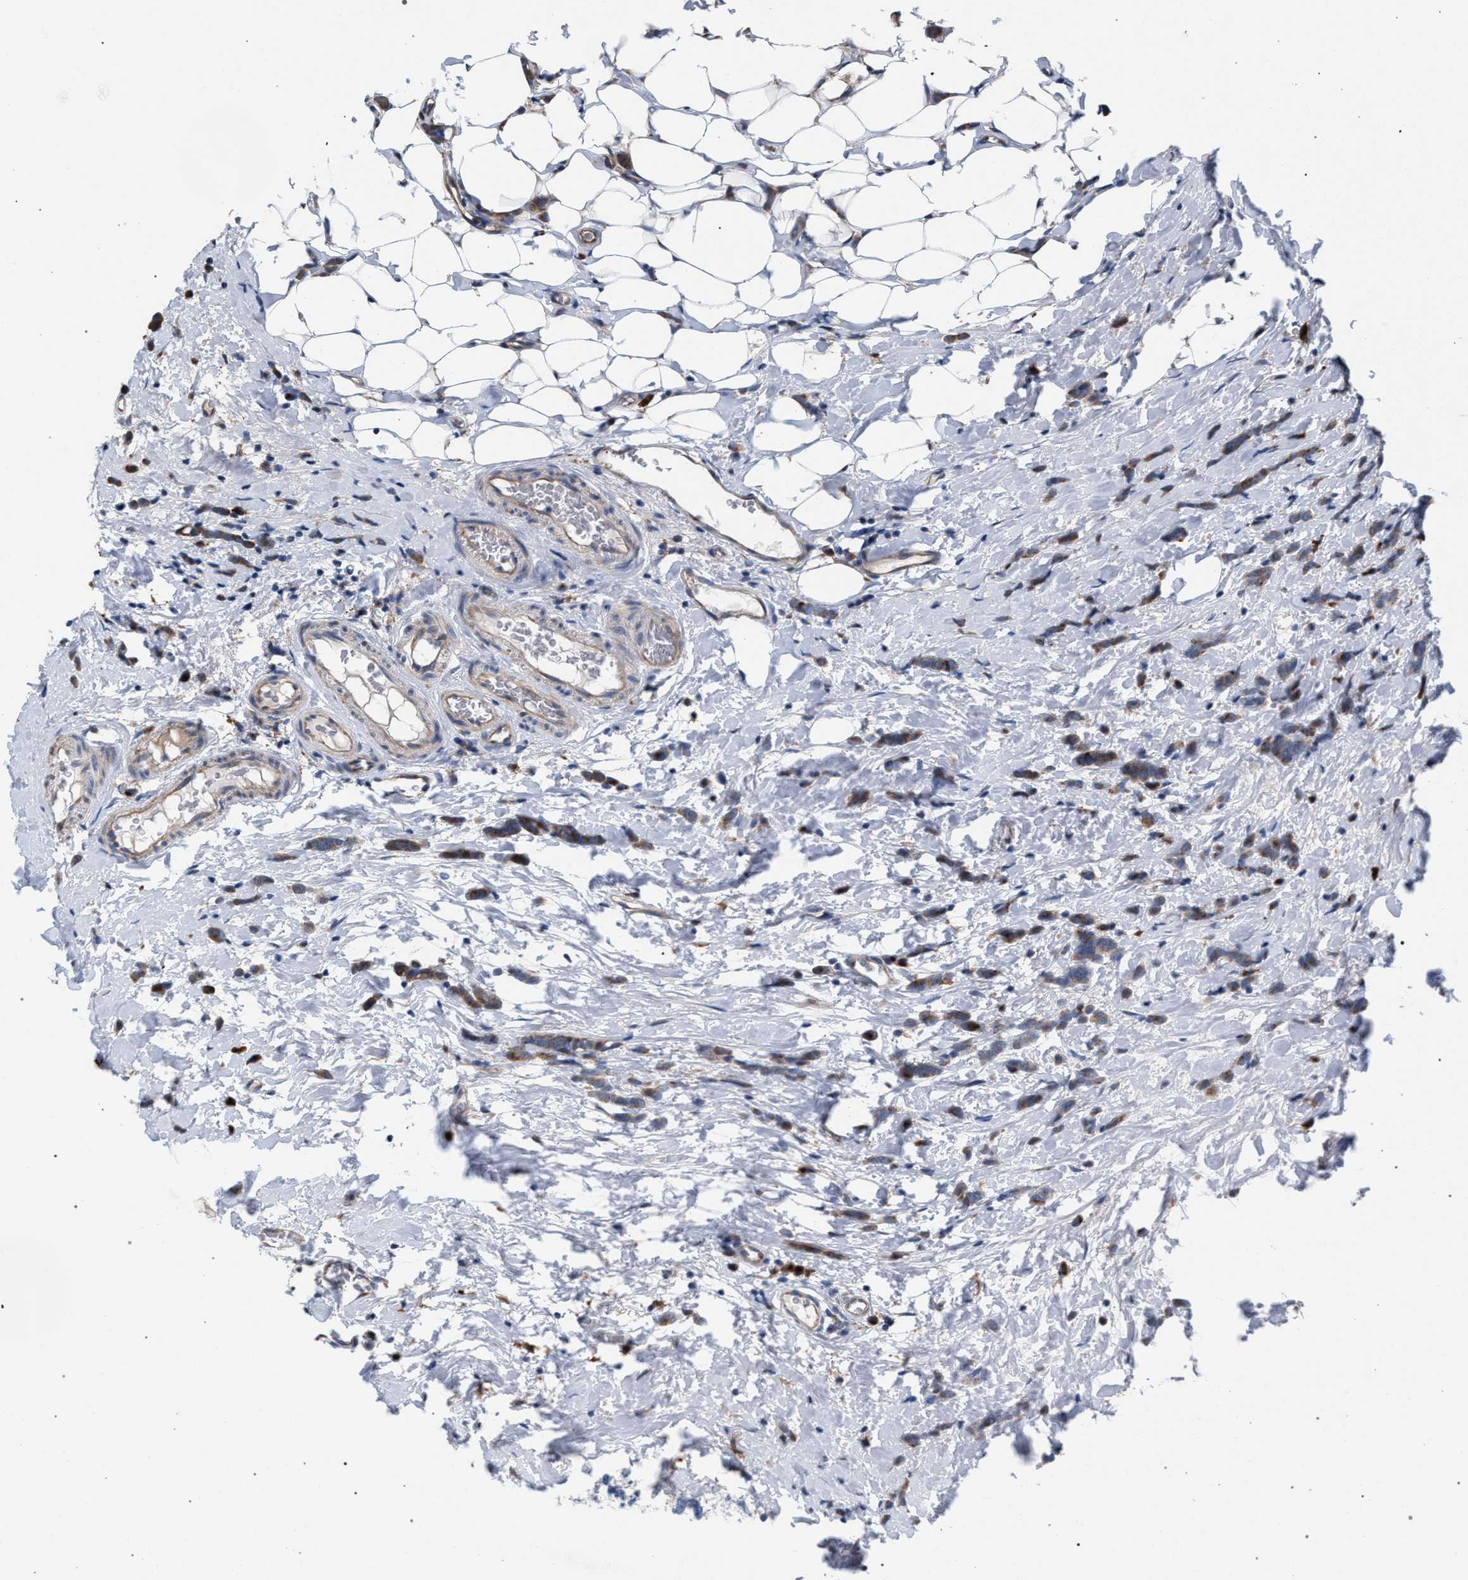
{"staining": {"intensity": "moderate", "quantity": ">75%", "location": "cytoplasmic/membranous"}, "tissue": "breast cancer", "cell_type": "Tumor cells", "image_type": "cancer", "snomed": [{"axis": "morphology", "description": "Lobular carcinoma"}, {"axis": "topography", "description": "Breast"}], "caption": "Immunohistochemistry micrograph of neoplastic tissue: breast cancer (lobular carcinoma) stained using immunohistochemistry (IHC) reveals medium levels of moderate protein expression localized specifically in the cytoplasmic/membranous of tumor cells, appearing as a cytoplasmic/membranous brown color.", "gene": "RNF135", "patient": {"sex": "female", "age": 60}}